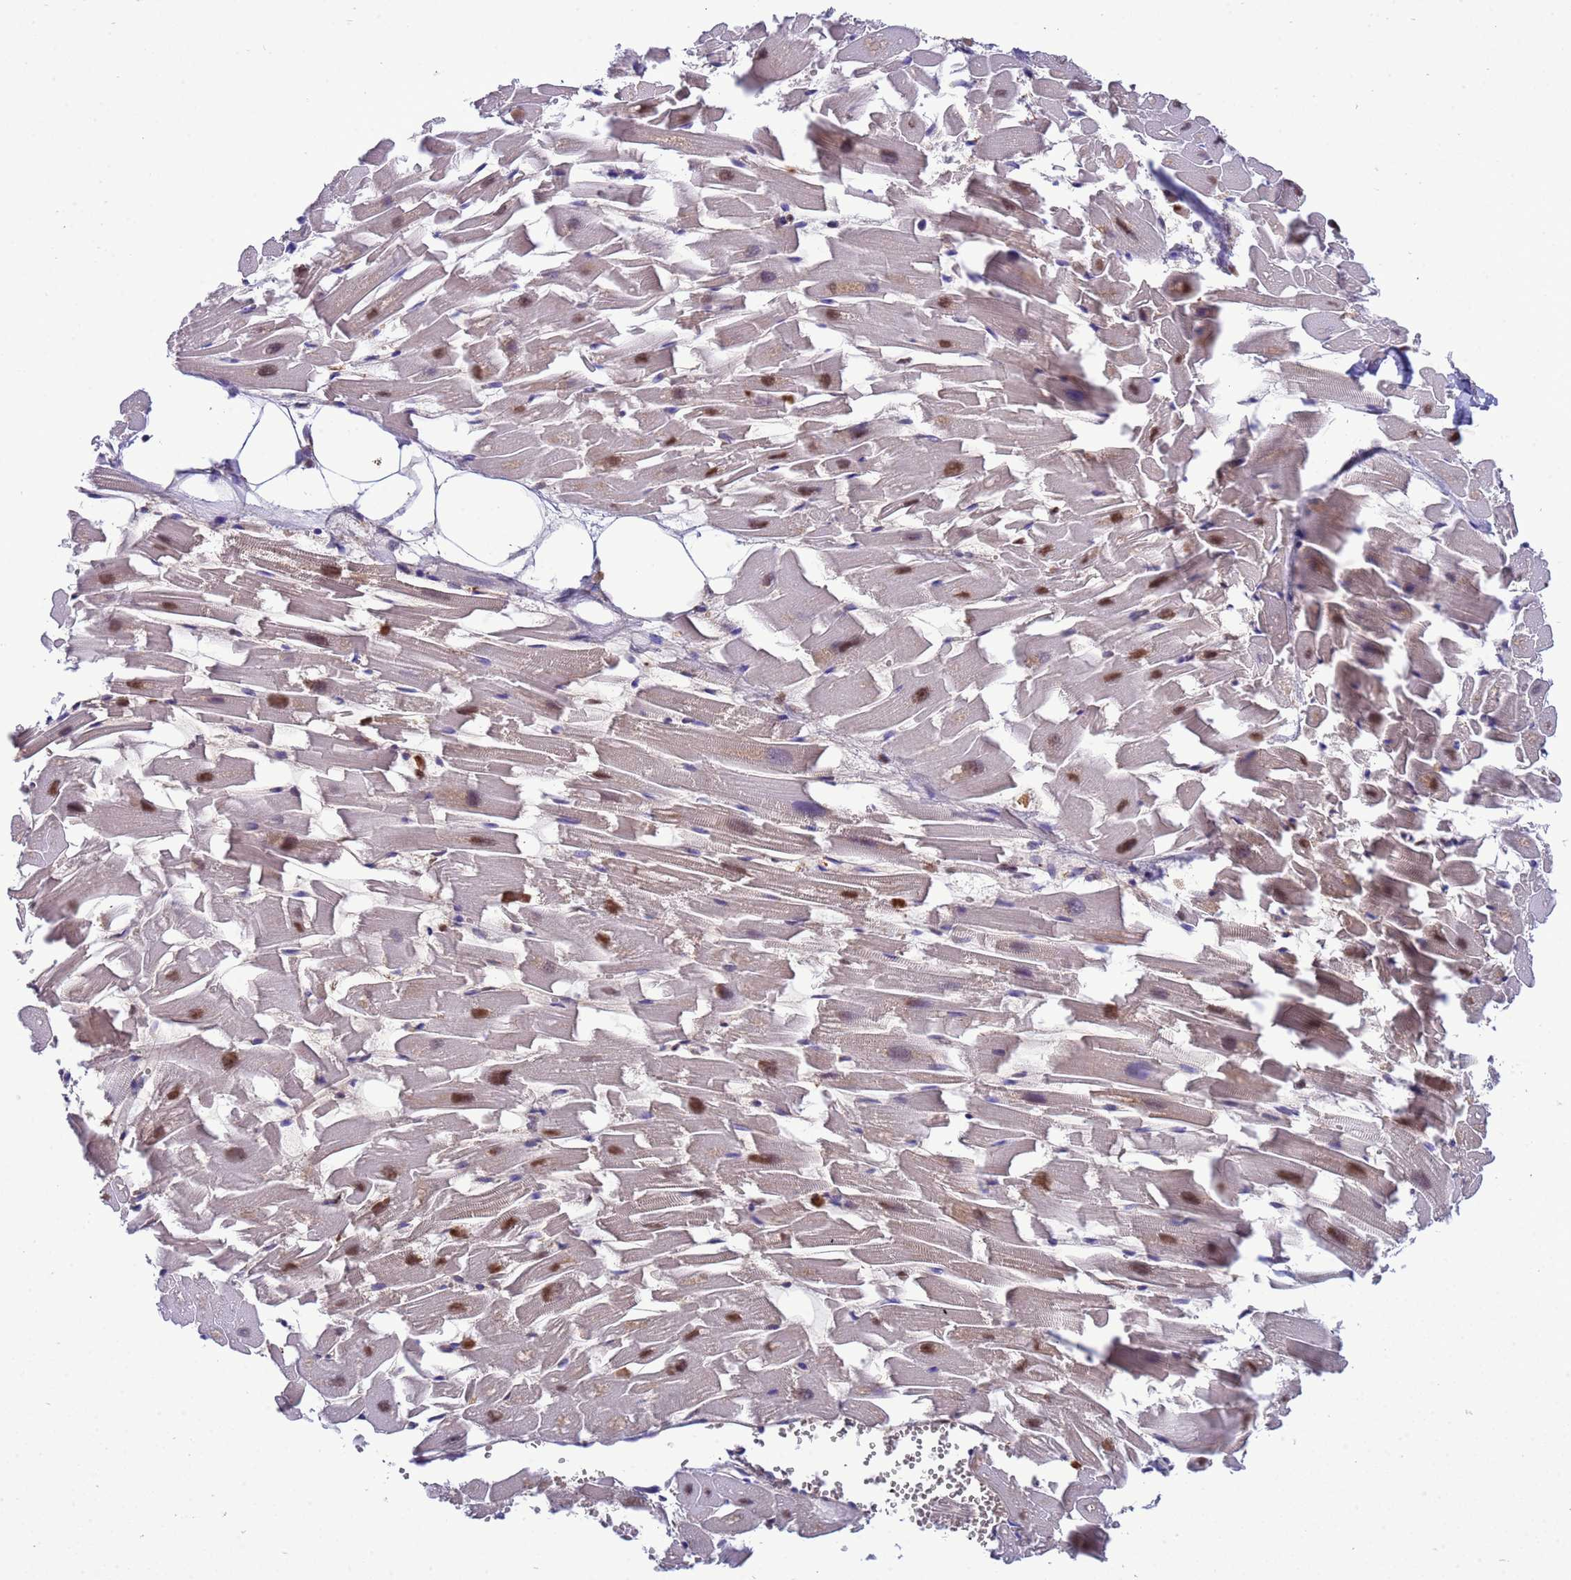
{"staining": {"intensity": "moderate", "quantity": "<25%", "location": "nuclear"}, "tissue": "heart muscle", "cell_type": "Cardiomyocytes", "image_type": "normal", "snomed": [{"axis": "morphology", "description": "Normal tissue, NOS"}, {"axis": "topography", "description": "Heart"}], "caption": "The photomicrograph displays immunohistochemical staining of benign heart muscle. There is moderate nuclear positivity is identified in approximately <25% of cardiomyocytes. The staining was performed using DAB (3,3'-diaminobenzidine), with brown indicating positive protein expression. Nuclei are stained blue with hematoxylin.", "gene": "H1", "patient": {"sex": "female", "age": 64}}